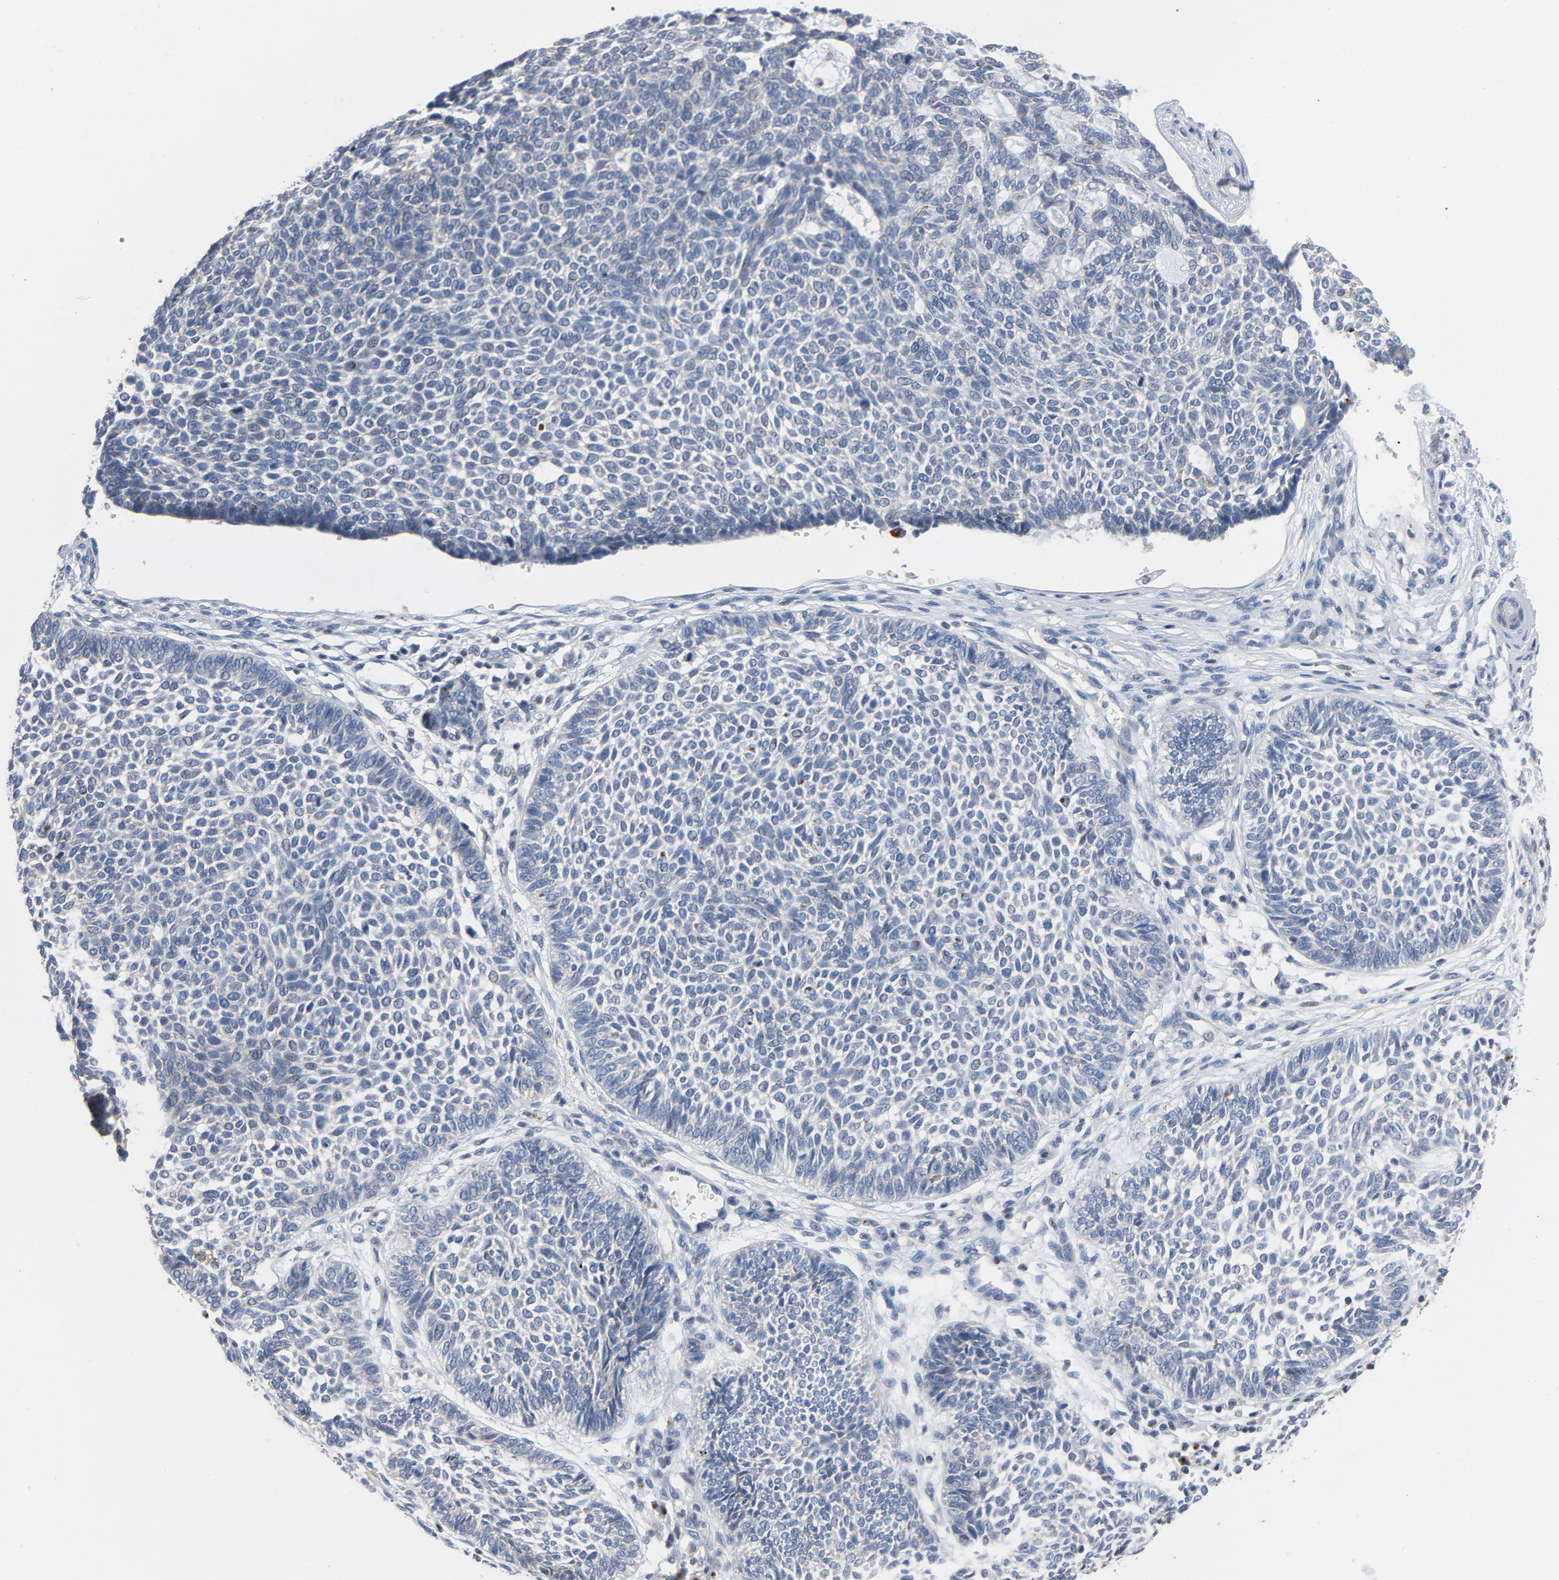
{"staining": {"intensity": "weak", "quantity": "<25%", "location": "cytoplasmic/membranous"}, "tissue": "skin cancer", "cell_type": "Tumor cells", "image_type": "cancer", "snomed": [{"axis": "morphology", "description": "Normal tissue, NOS"}, {"axis": "morphology", "description": "Basal cell carcinoma"}, {"axis": "topography", "description": "Skin"}], "caption": "This is a photomicrograph of immunohistochemistry (IHC) staining of basal cell carcinoma (skin), which shows no expression in tumor cells.", "gene": "YIPF6", "patient": {"sex": "male", "age": 87}}